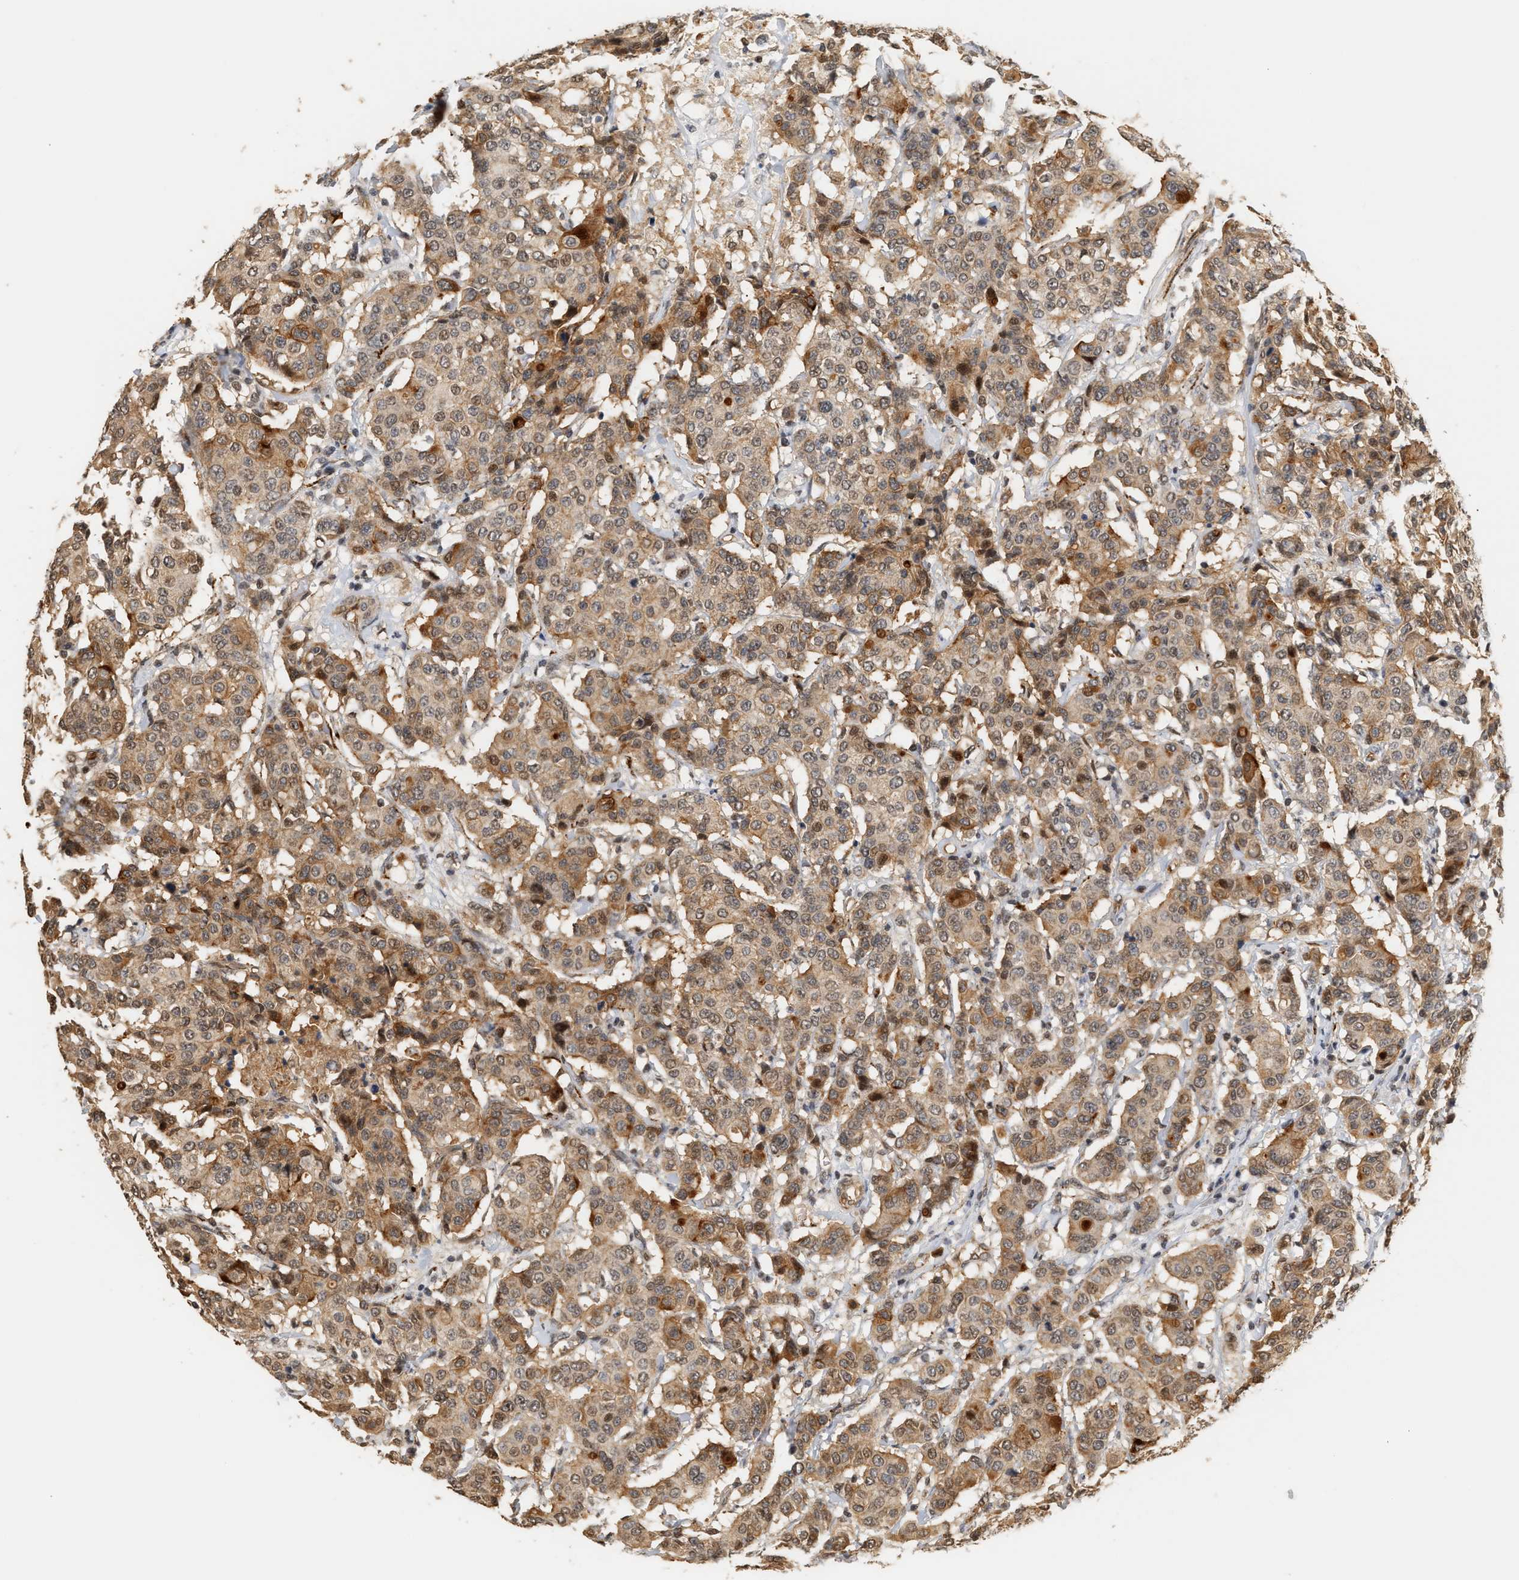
{"staining": {"intensity": "moderate", "quantity": ">75%", "location": "cytoplasmic/membranous"}, "tissue": "breast cancer", "cell_type": "Tumor cells", "image_type": "cancer", "snomed": [{"axis": "morphology", "description": "Duct carcinoma"}, {"axis": "topography", "description": "Breast"}], "caption": "Immunohistochemical staining of human breast cancer demonstrates moderate cytoplasmic/membranous protein positivity in about >75% of tumor cells.", "gene": "PLXND1", "patient": {"sex": "female", "age": 27}}